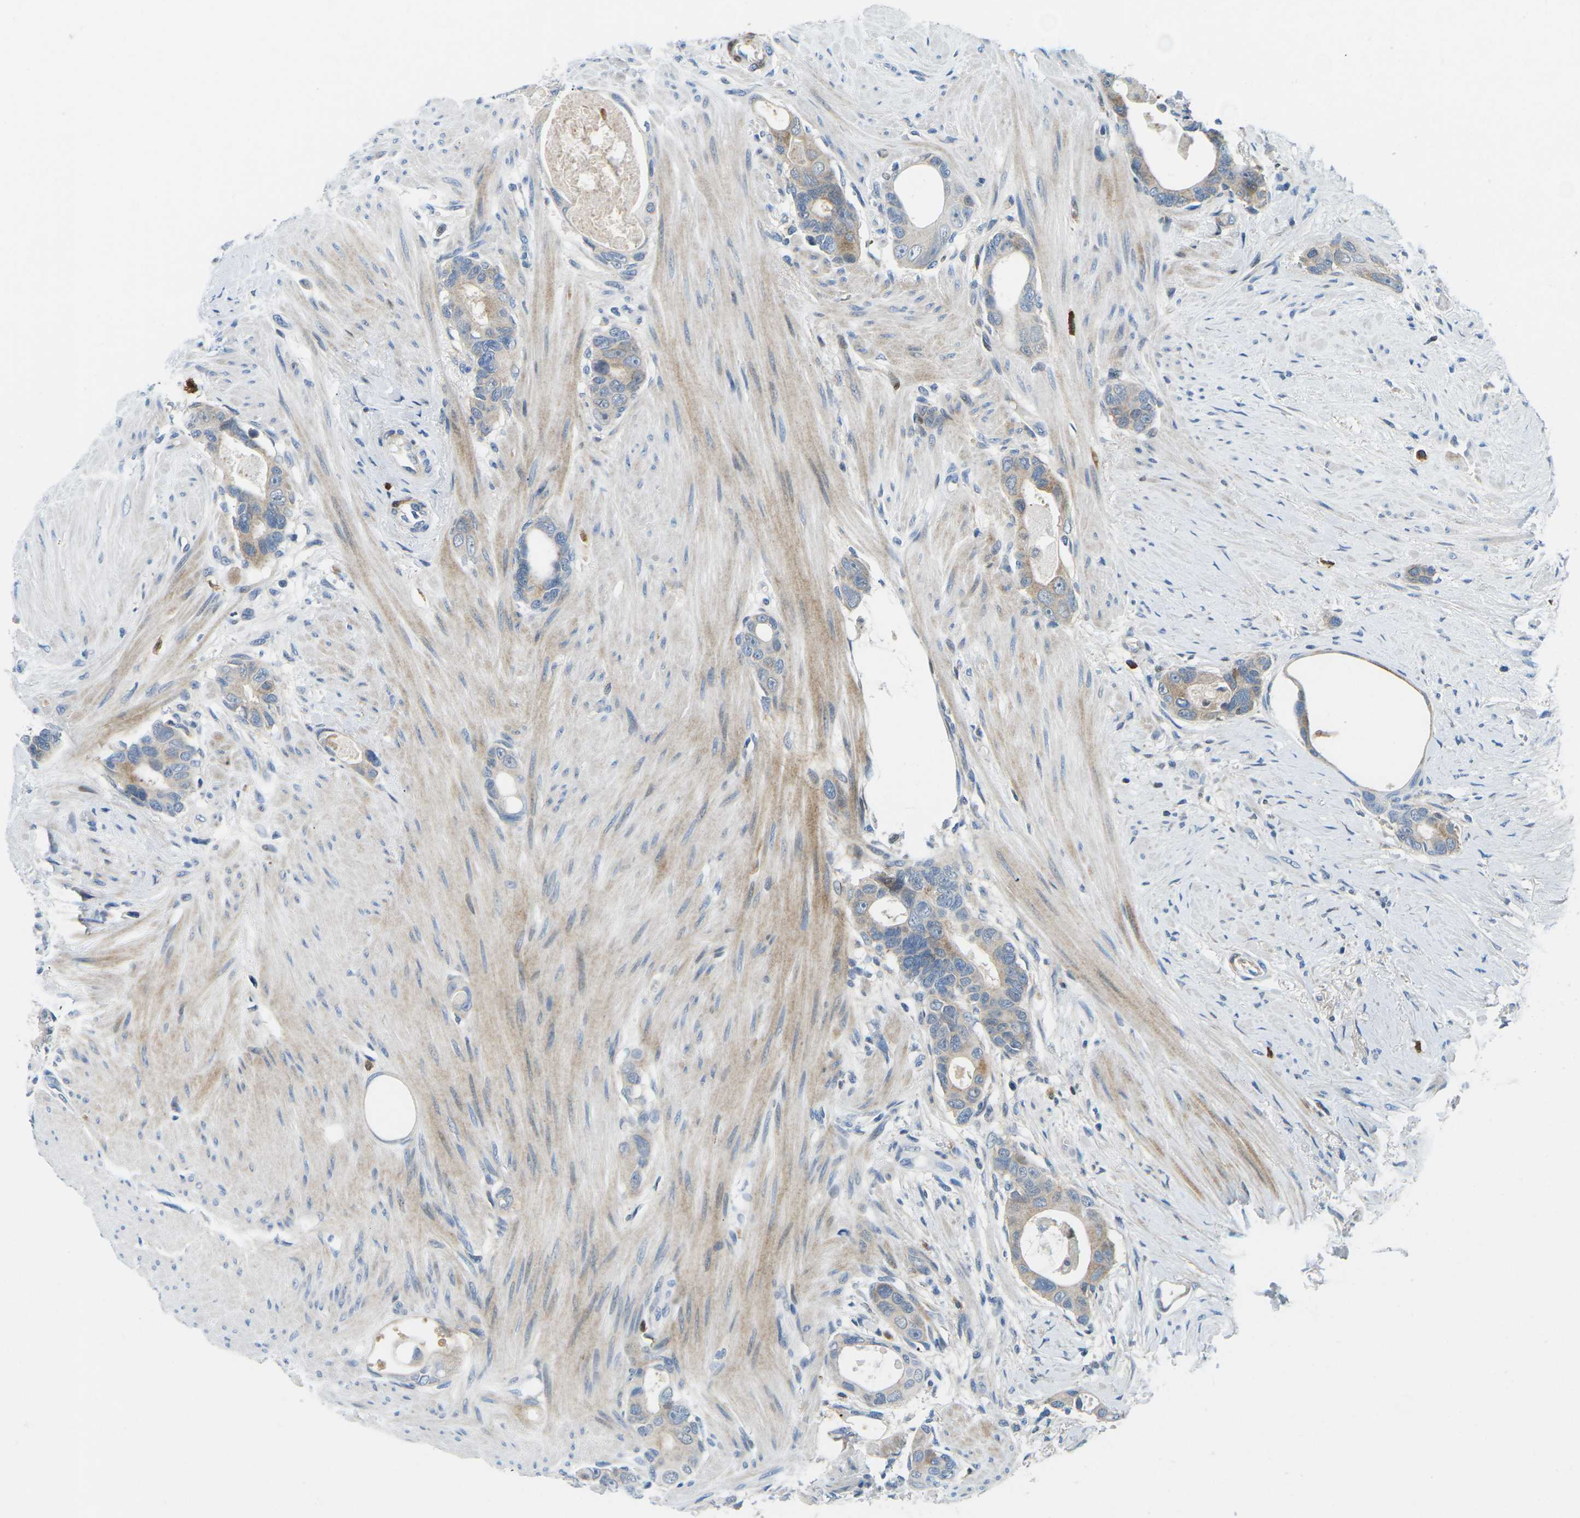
{"staining": {"intensity": "weak", "quantity": "25%-75%", "location": "cytoplasmic/membranous"}, "tissue": "colorectal cancer", "cell_type": "Tumor cells", "image_type": "cancer", "snomed": [{"axis": "morphology", "description": "Adenocarcinoma, NOS"}, {"axis": "topography", "description": "Rectum"}], "caption": "Human colorectal cancer (adenocarcinoma) stained with a protein marker demonstrates weak staining in tumor cells.", "gene": "CFB", "patient": {"sex": "male", "age": 51}}